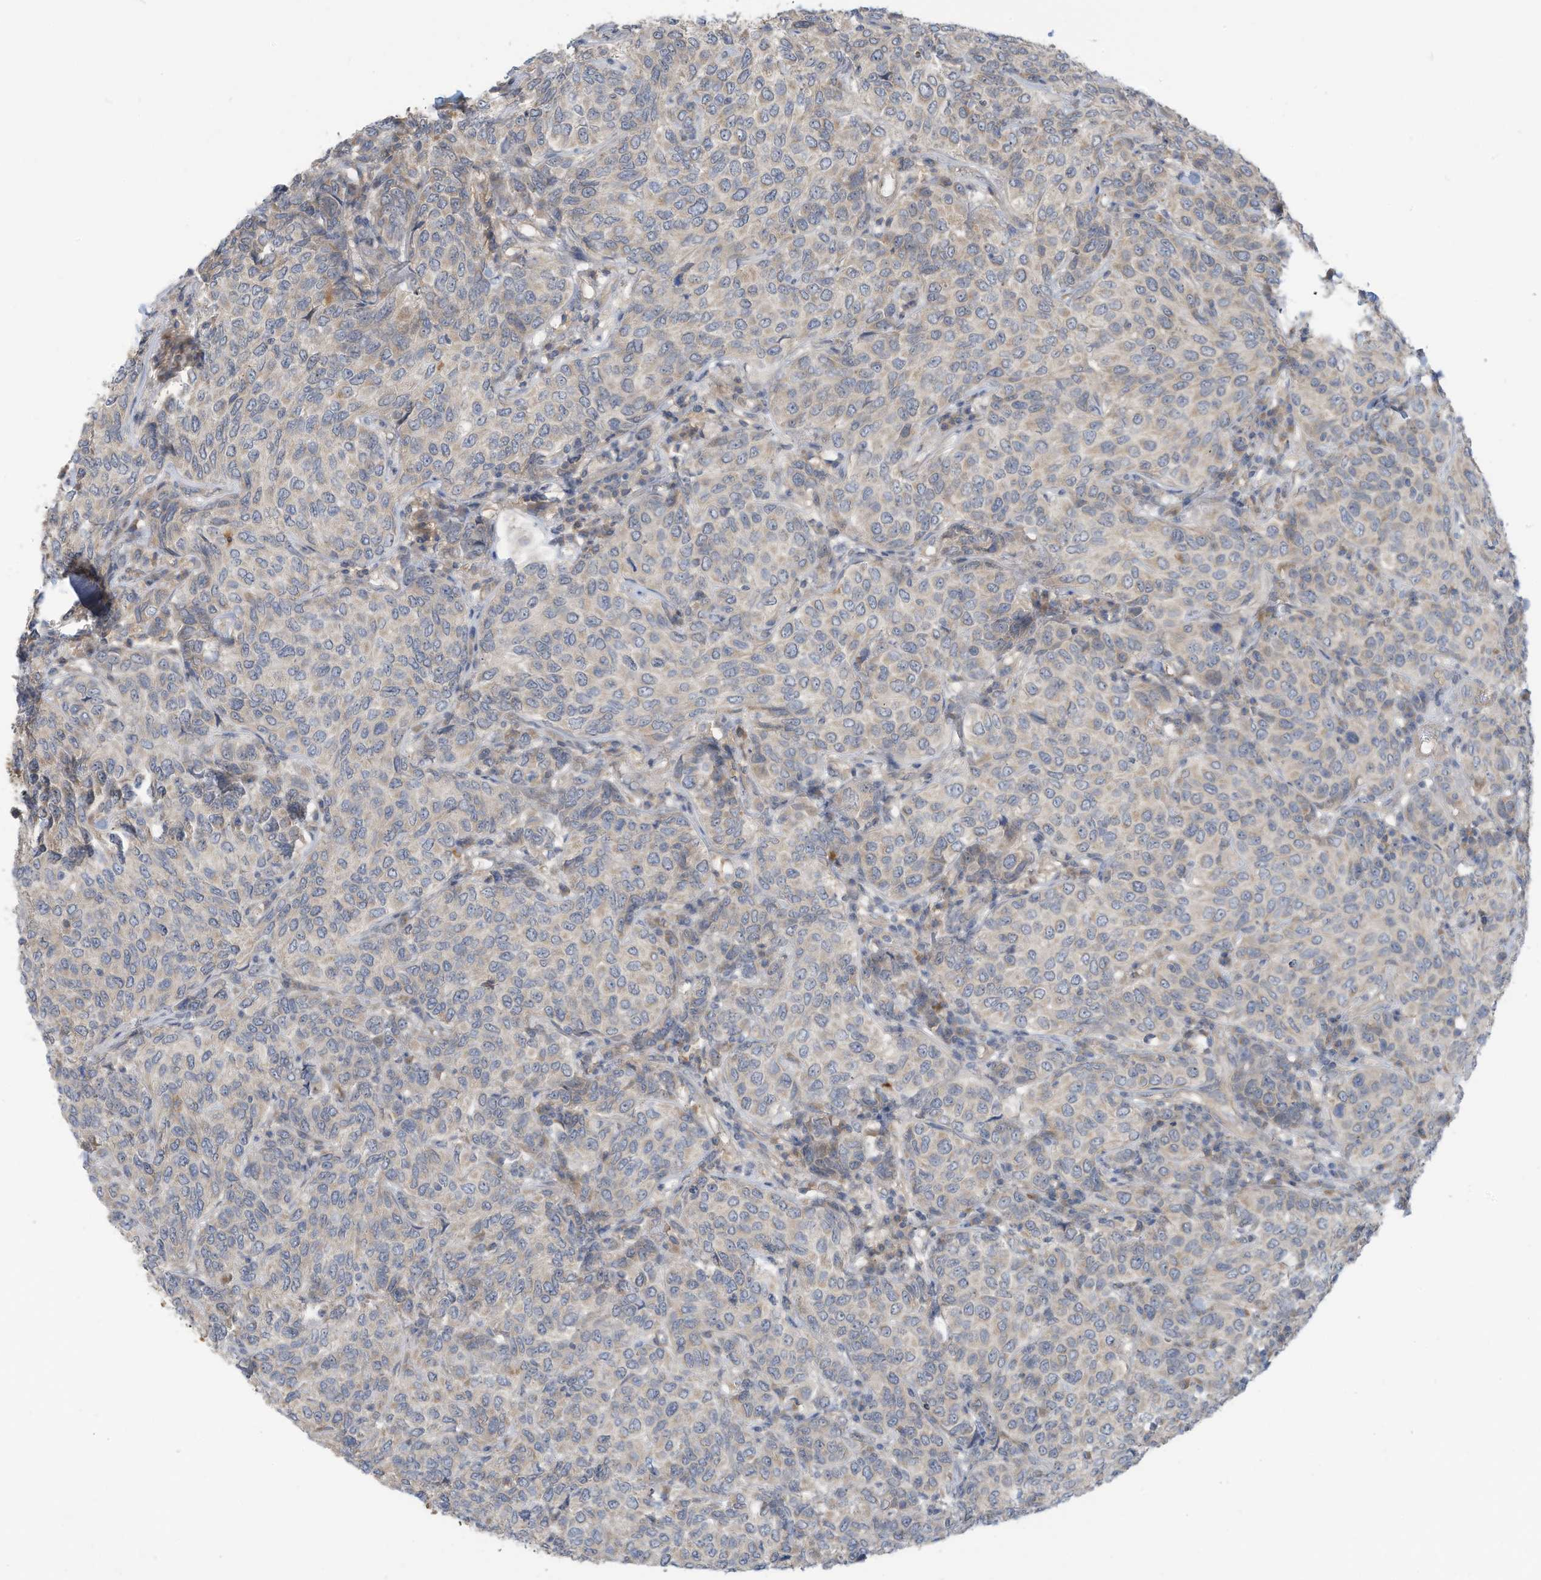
{"staining": {"intensity": "weak", "quantity": "<25%", "location": "cytoplasmic/membranous"}, "tissue": "breast cancer", "cell_type": "Tumor cells", "image_type": "cancer", "snomed": [{"axis": "morphology", "description": "Duct carcinoma"}, {"axis": "topography", "description": "Breast"}], "caption": "Protein analysis of intraductal carcinoma (breast) shows no significant positivity in tumor cells.", "gene": "SCGB1D2", "patient": {"sex": "female", "age": 55}}